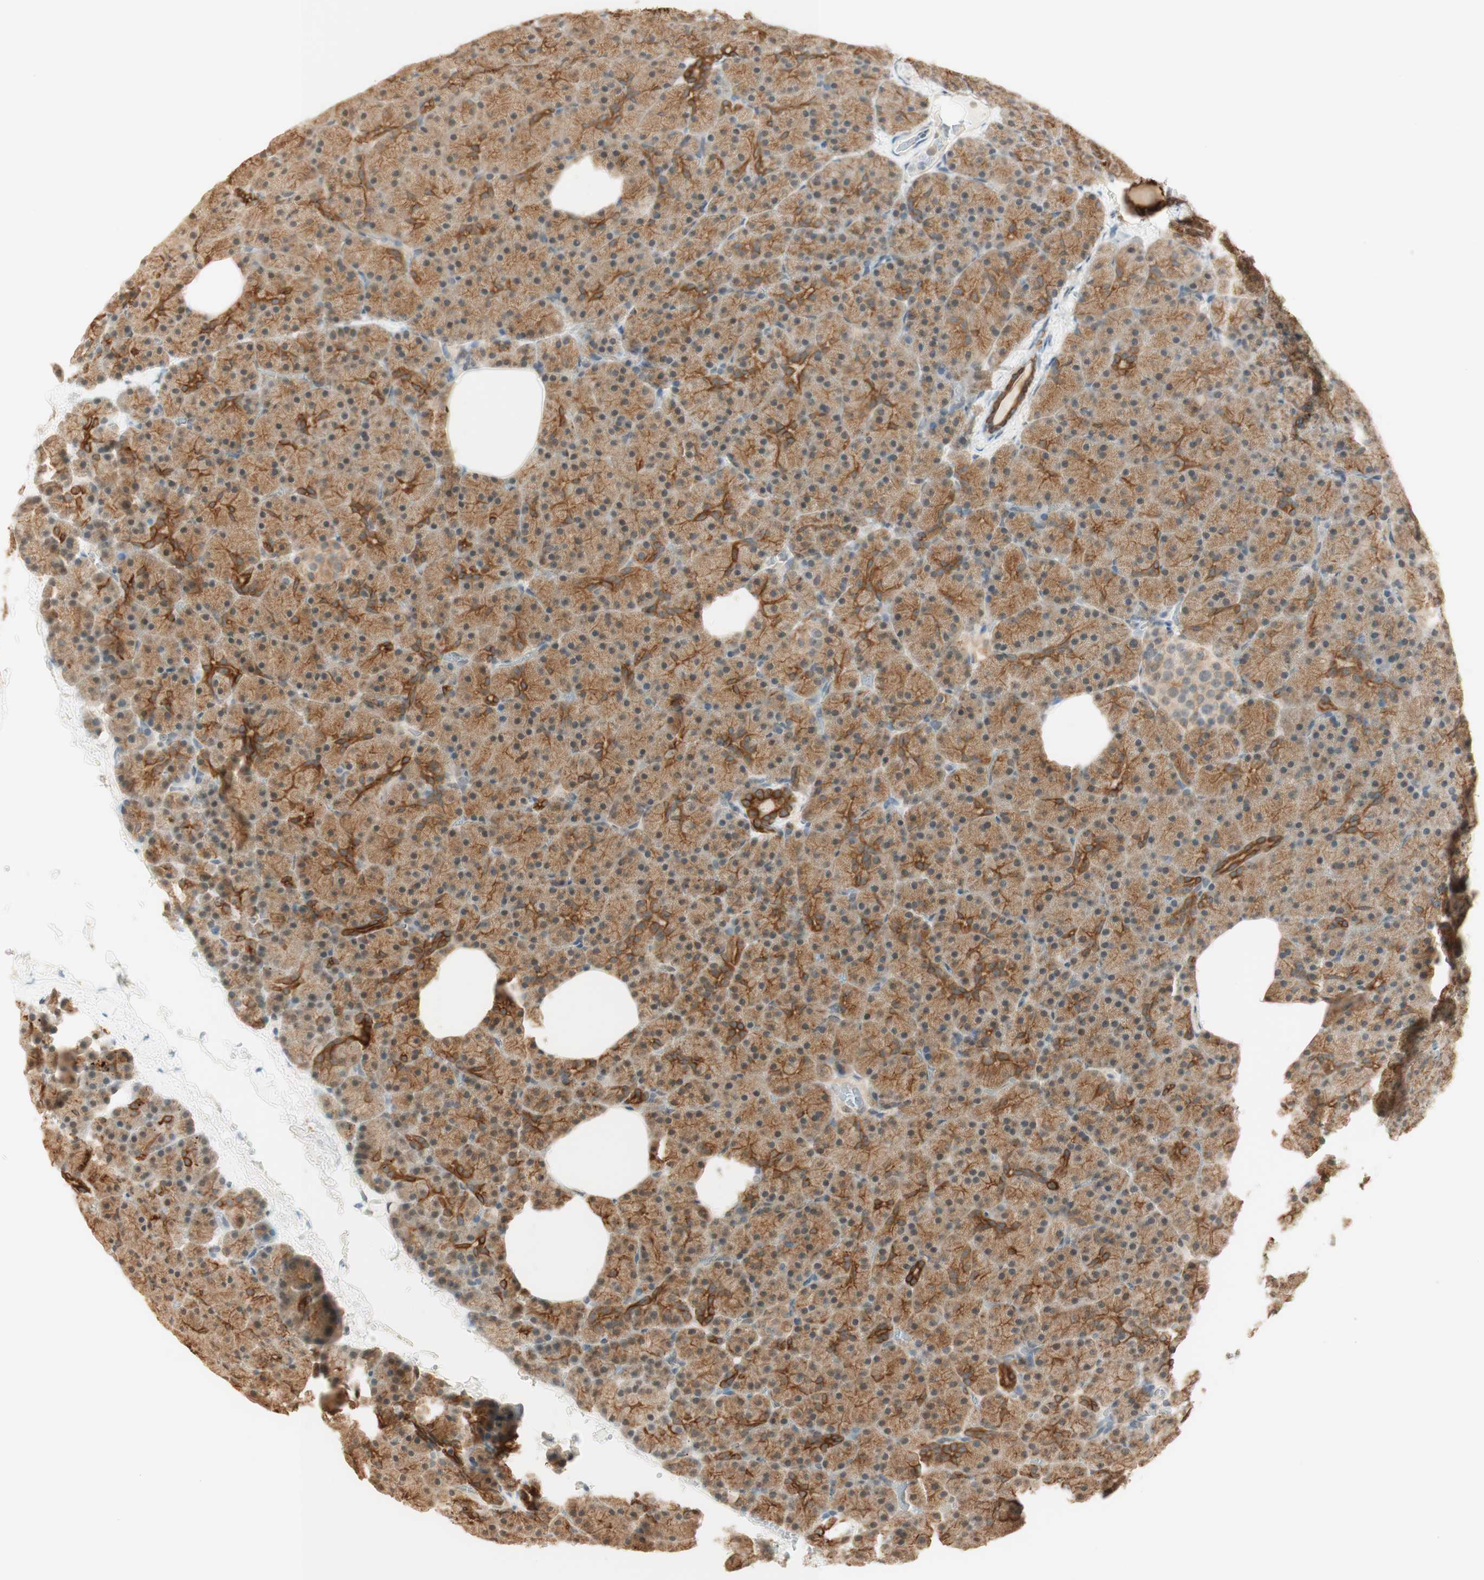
{"staining": {"intensity": "moderate", "quantity": ">75%", "location": "cytoplasmic/membranous"}, "tissue": "pancreas", "cell_type": "Exocrine glandular cells", "image_type": "normal", "snomed": [{"axis": "morphology", "description": "Normal tissue, NOS"}, {"axis": "topography", "description": "Pancreas"}], "caption": "DAB (3,3'-diaminobenzidine) immunohistochemical staining of unremarkable human pancreas demonstrates moderate cytoplasmic/membranous protein positivity in about >75% of exocrine glandular cells. The staining was performed using DAB (3,3'-diaminobenzidine), with brown indicating positive protein expression. Nuclei are stained blue with hematoxylin.", "gene": "SPINT2", "patient": {"sex": "female", "age": 35}}